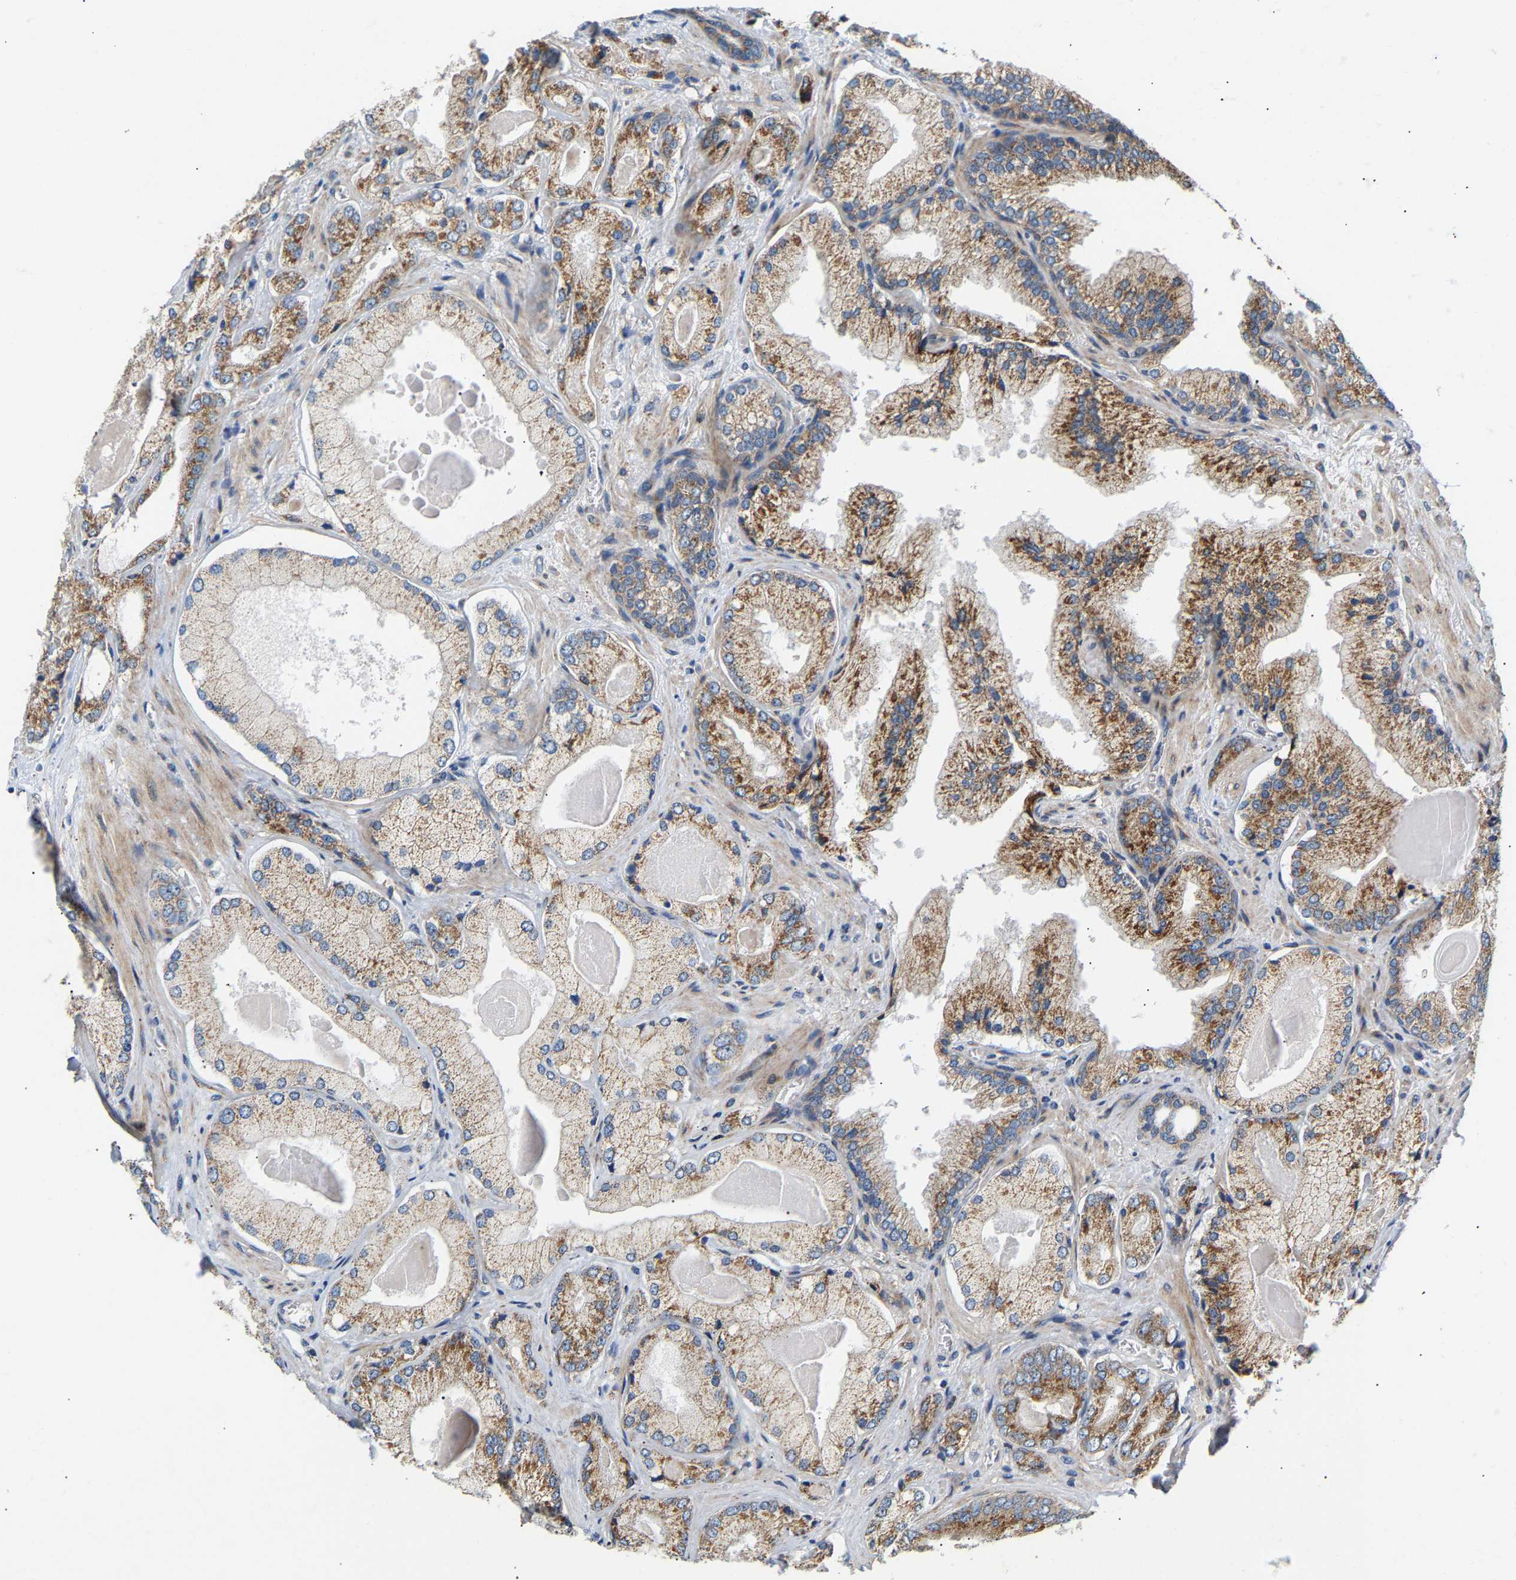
{"staining": {"intensity": "moderate", "quantity": ">75%", "location": "cytoplasmic/membranous"}, "tissue": "prostate cancer", "cell_type": "Tumor cells", "image_type": "cancer", "snomed": [{"axis": "morphology", "description": "Adenocarcinoma, Low grade"}, {"axis": "topography", "description": "Prostate"}], "caption": "Prostate cancer stained with a protein marker demonstrates moderate staining in tumor cells.", "gene": "TMEM168", "patient": {"sex": "male", "age": 65}}